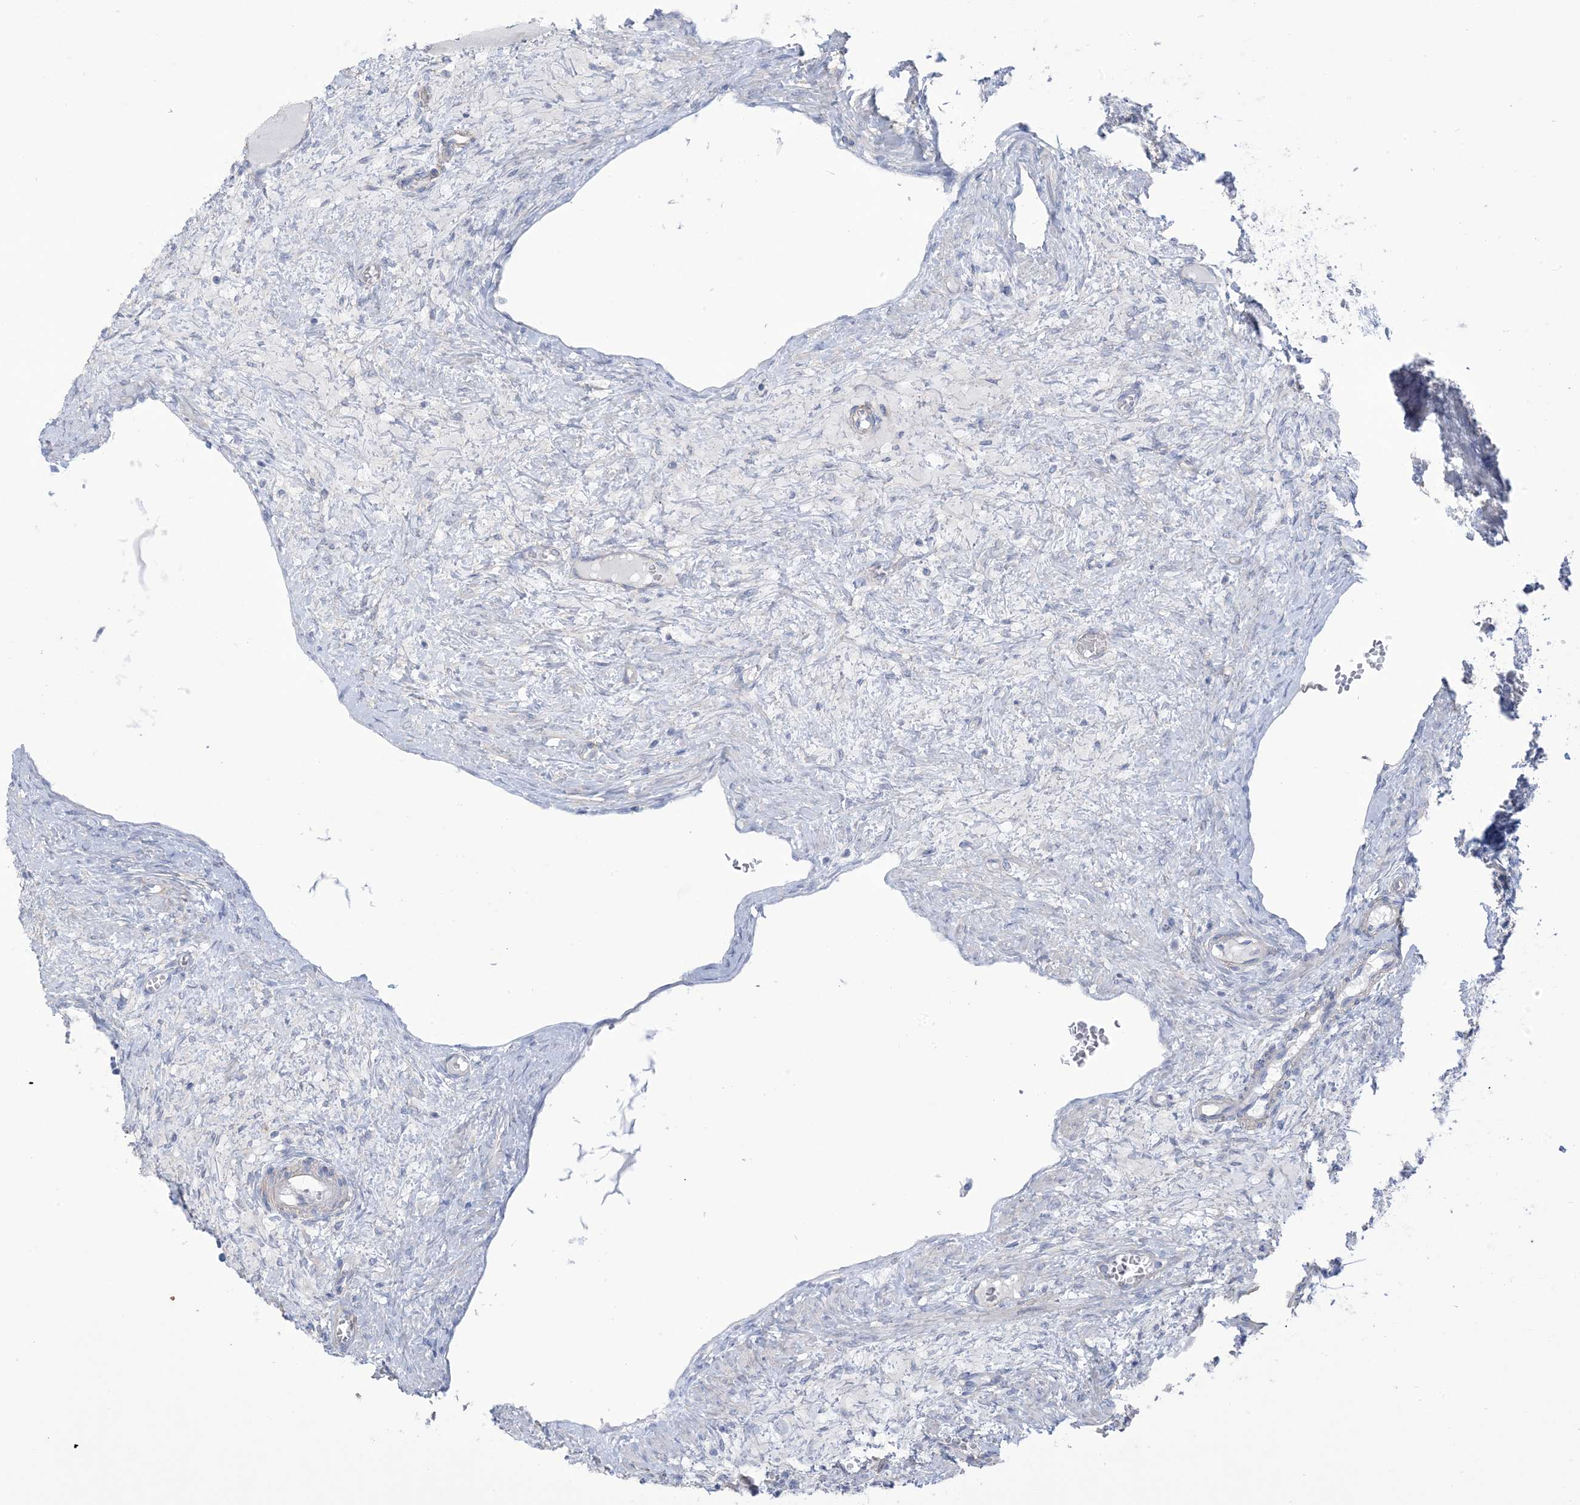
{"staining": {"intensity": "negative", "quantity": "none", "location": "none"}, "tissue": "ovary", "cell_type": "Ovarian stroma cells", "image_type": "normal", "snomed": [{"axis": "morphology", "description": "Normal tissue, NOS"}, {"axis": "topography", "description": "Ovary"}], "caption": "There is no significant expression in ovarian stroma cells of ovary. (DAB (3,3'-diaminobenzidine) immunohistochemistry (IHC) with hematoxylin counter stain).", "gene": "MTHFD2L", "patient": {"sex": "female", "age": 27}}